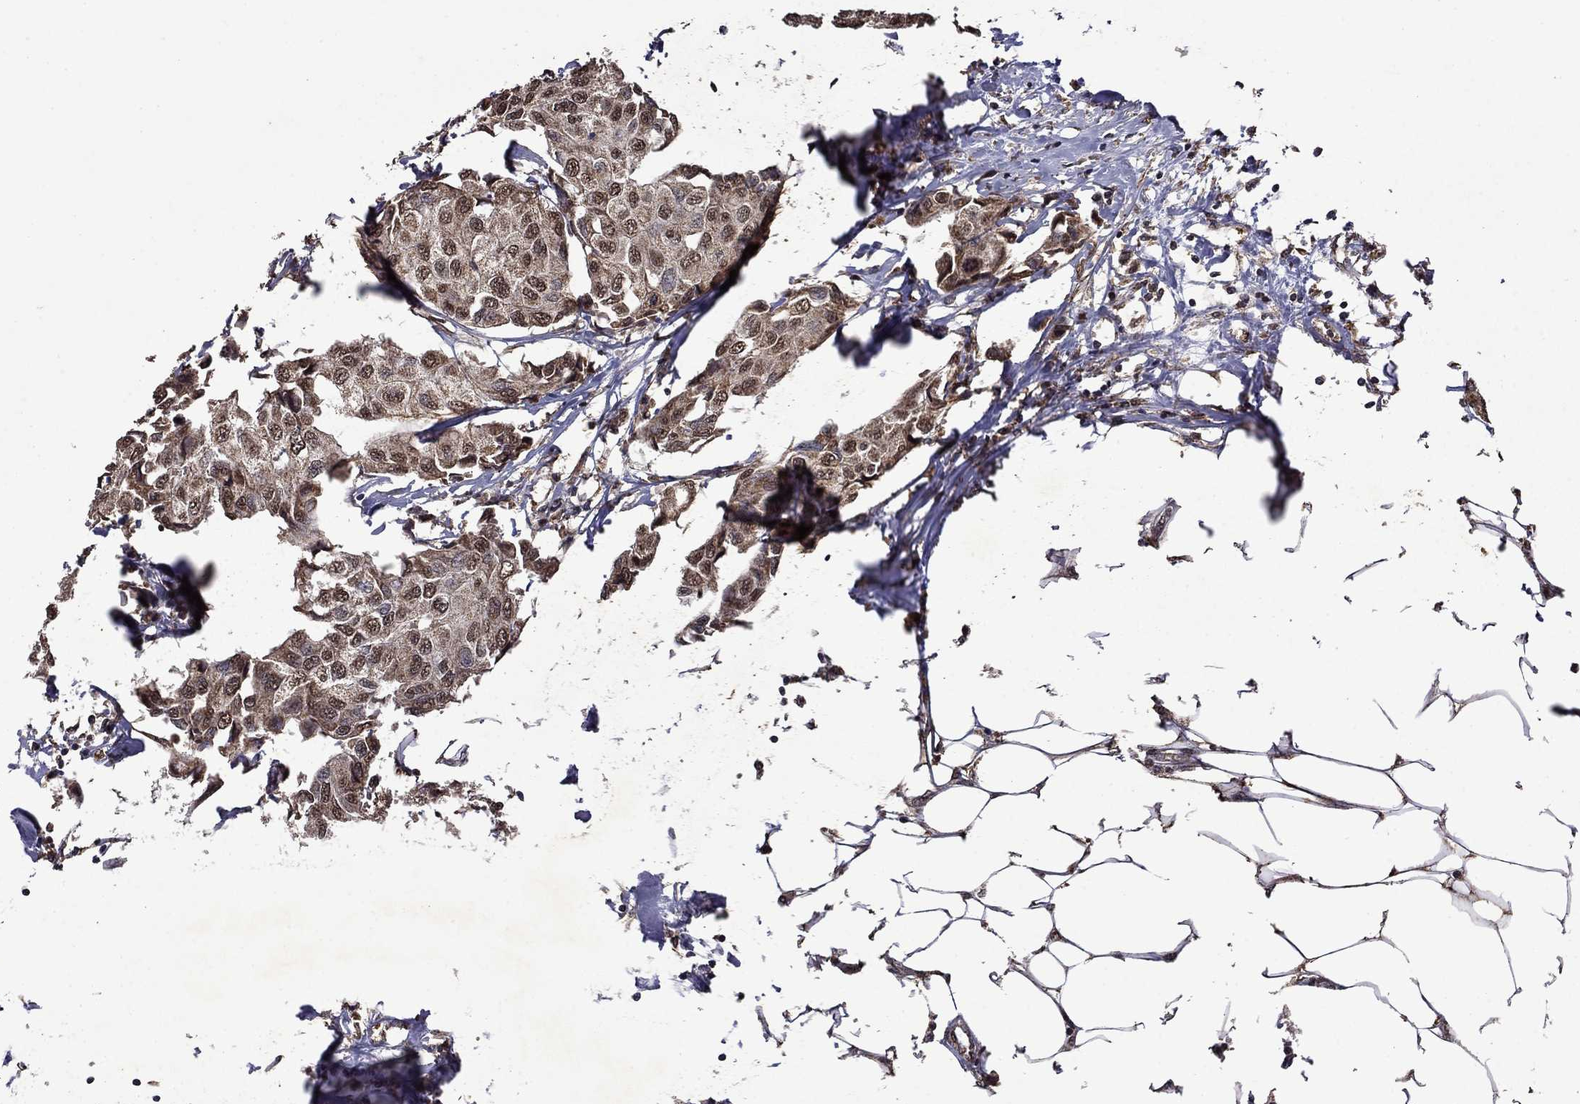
{"staining": {"intensity": "moderate", "quantity": ">75%", "location": "cytoplasmic/membranous"}, "tissue": "breast cancer", "cell_type": "Tumor cells", "image_type": "cancer", "snomed": [{"axis": "morphology", "description": "Duct carcinoma"}, {"axis": "topography", "description": "Breast"}], "caption": "Immunohistochemical staining of human breast cancer displays medium levels of moderate cytoplasmic/membranous expression in approximately >75% of tumor cells.", "gene": "ITM2B", "patient": {"sex": "female", "age": 80}}